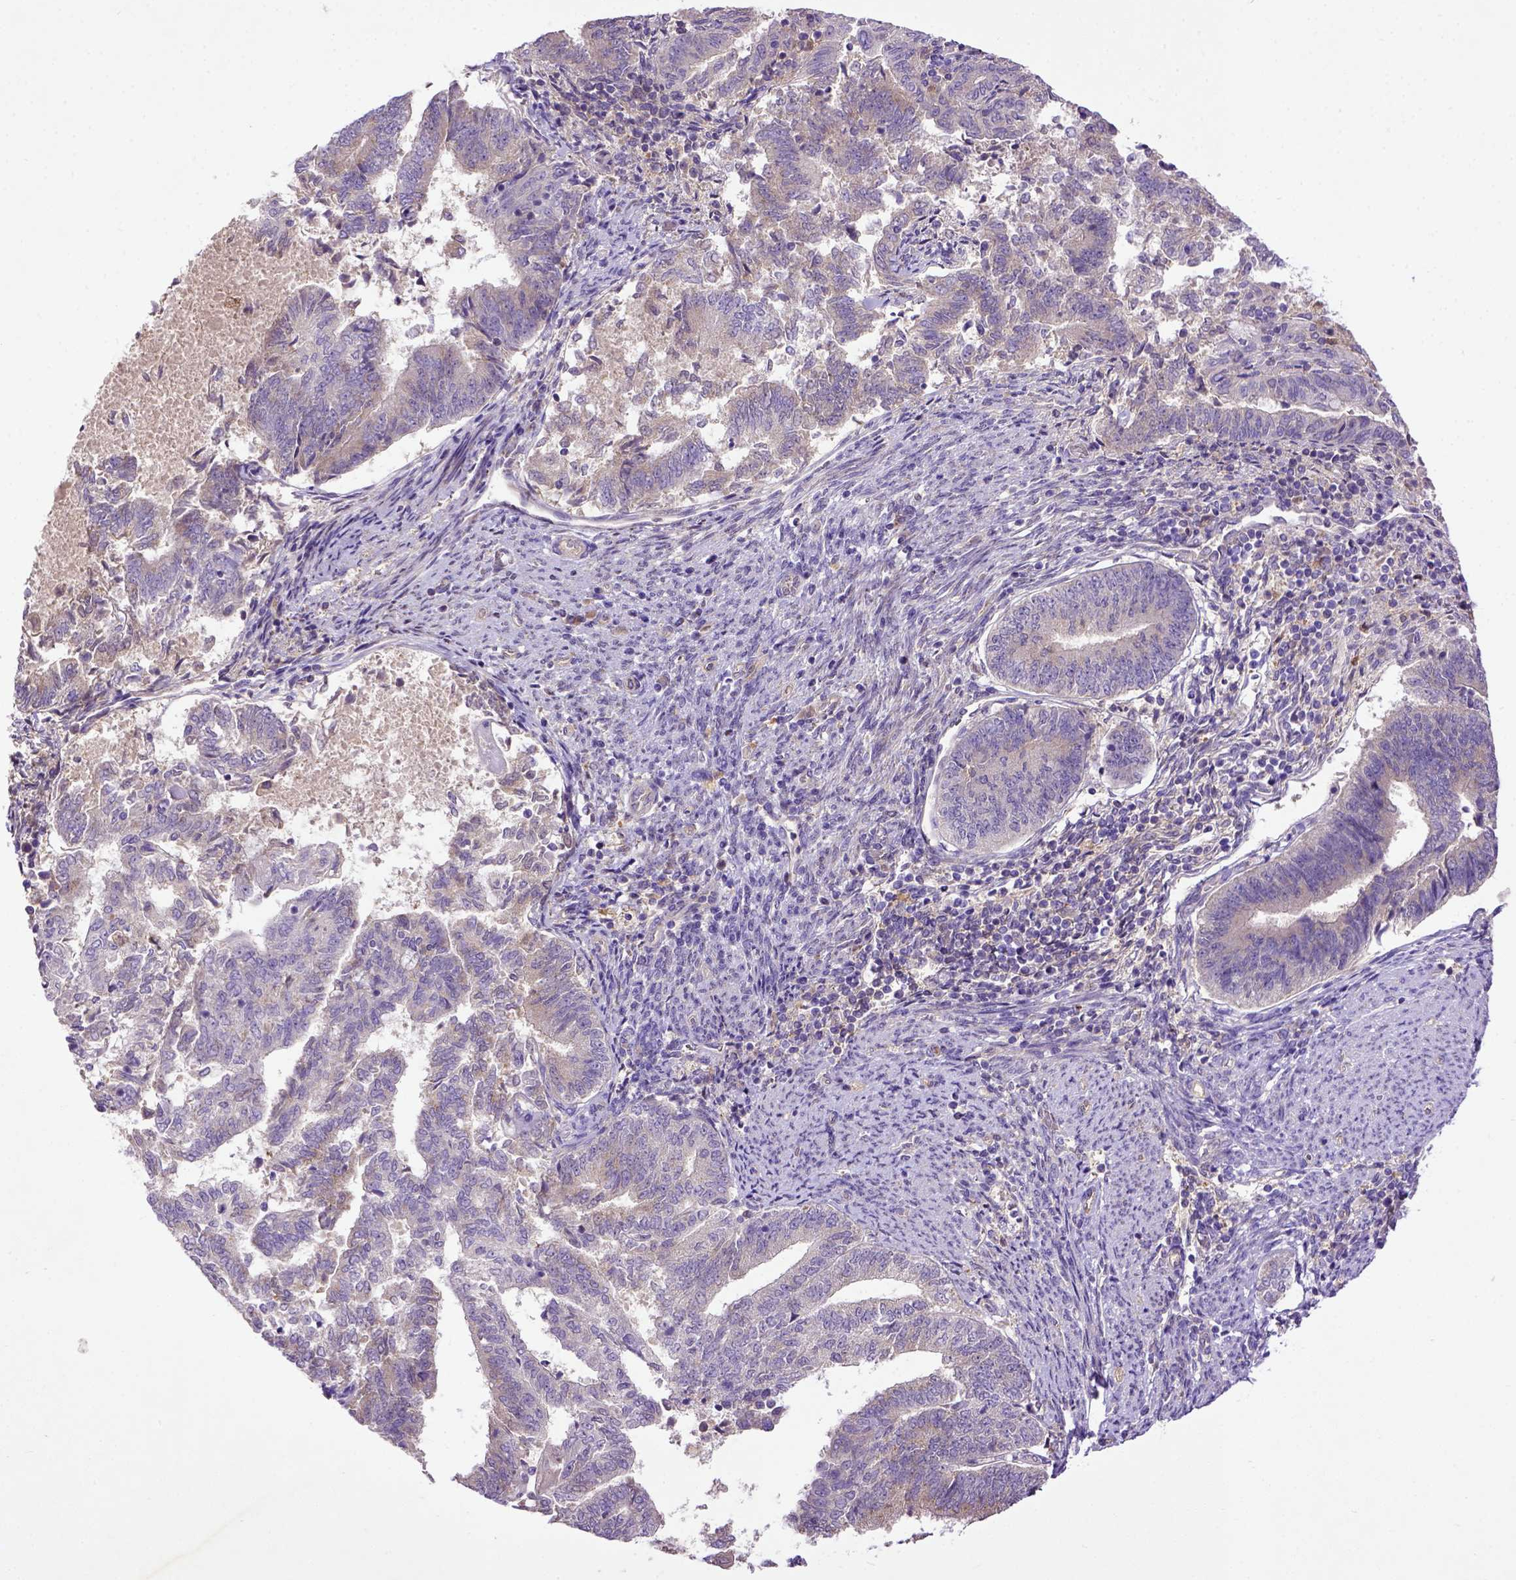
{"staining": {"intensity": "moderate", "quantity": "25%-75%", "location": "cytoplasmic/membranous"}, "tissue": "endometrial cancer", "cell_type": "Tumor cells", "image_type": "cancer", "snomed": [{"axis": "morphology", "description": "Adenocarcinoma, NOS"}, {"axis": "topography", "description": "Endometrium"}], "caption": "A photomicrograph of human endometrial cancer (adenocarcinoma) stained for a protein exhibits moderate cytoplasmic/membranous brown staining in tumor cells.", "gene": "DEPDC1B", "patient": {"sex": "female", "age": 65}}